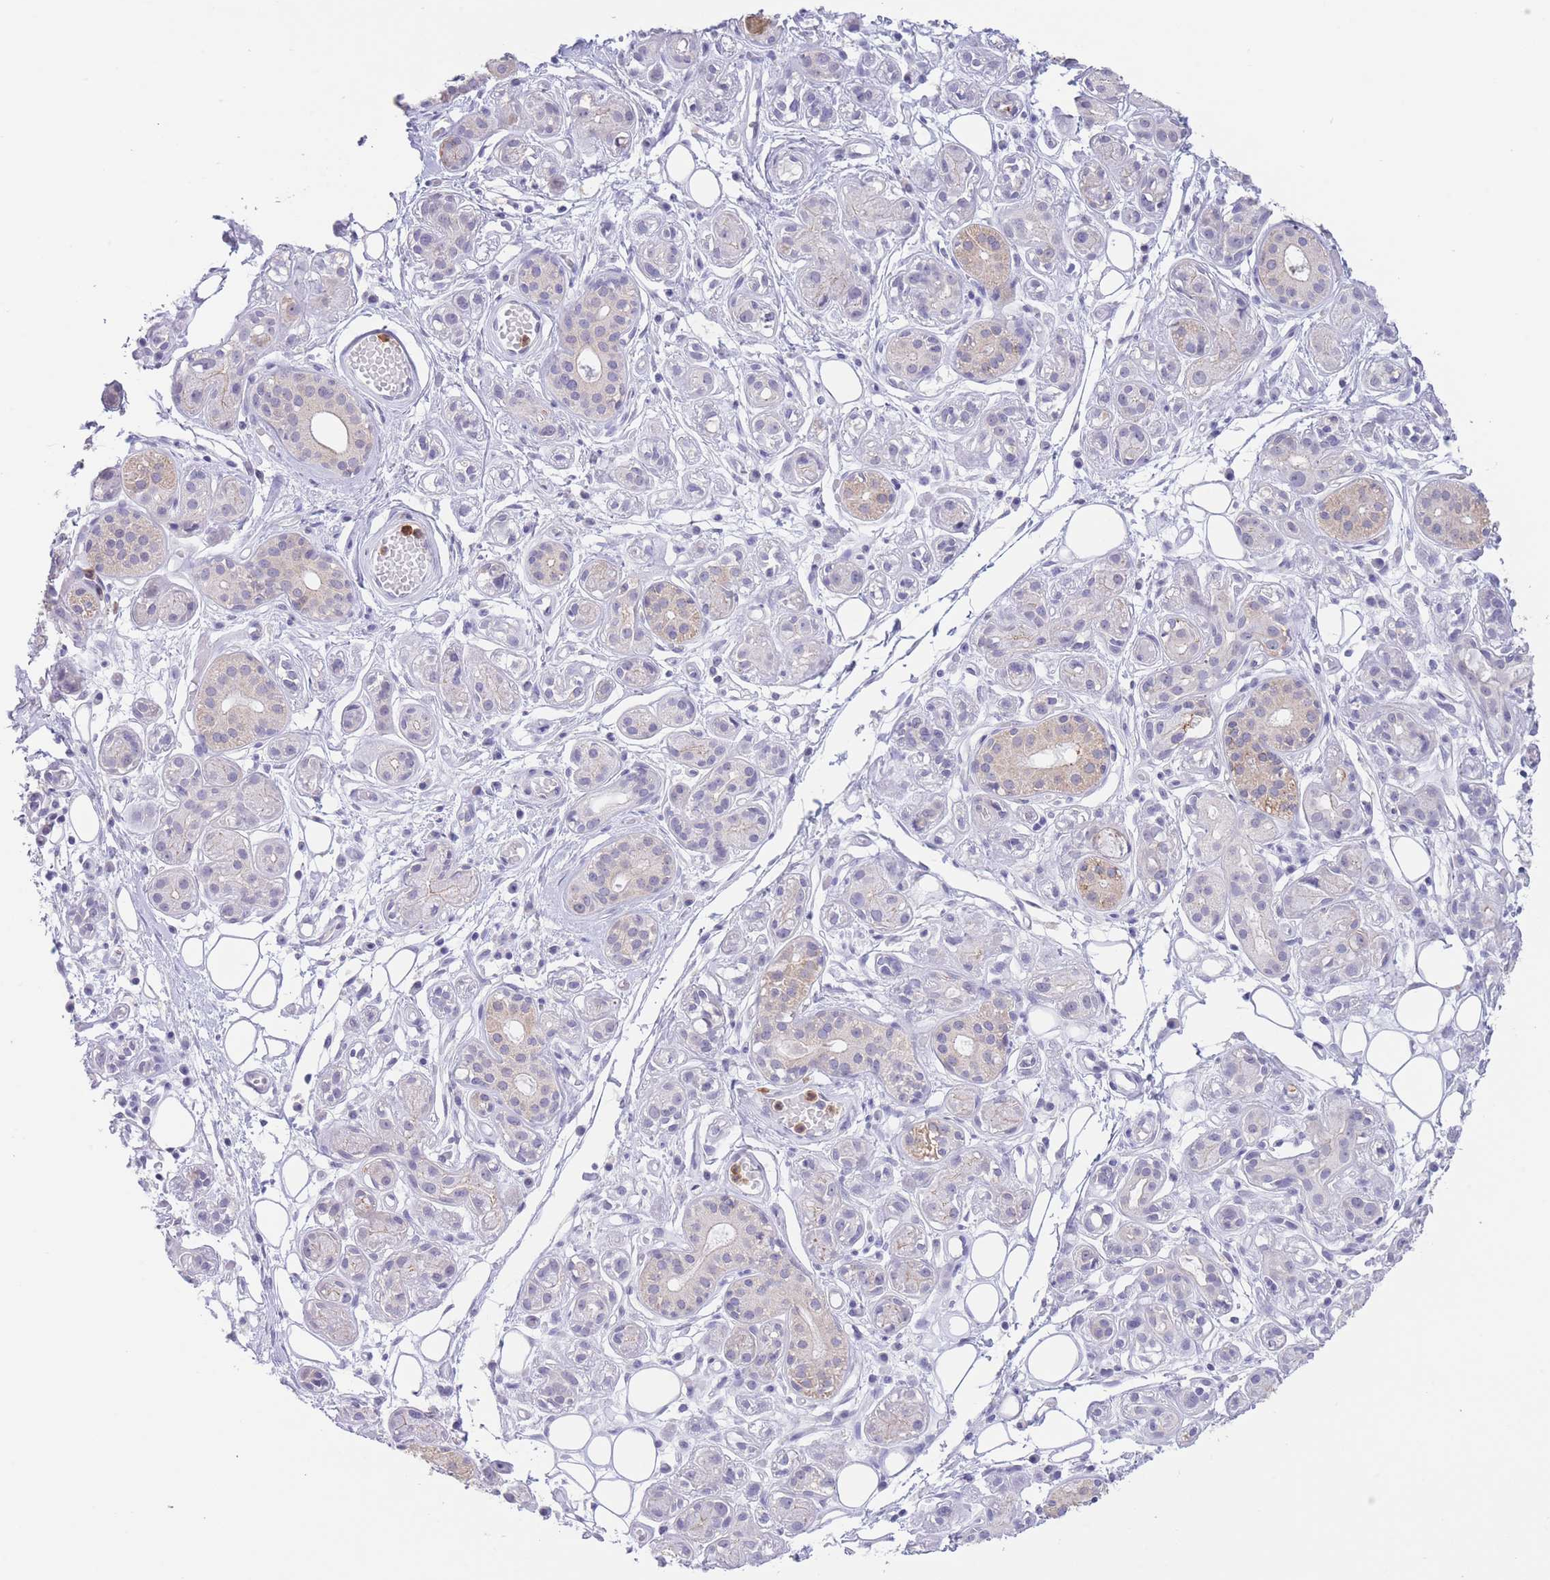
{"staining": {"intensity": "weak", "quantity": "<25%", "location": "cytoplasmic/membranous"}, "tissue": "salivary gland", "cell_type": "Glandular cells", "image_type": "normal", "snomed": [{"axis": "morphology", "description": "Normal tissue, NOS"}, {"axis": "topography", "description": "Salivary gland"}], "caption": "IHC histopathology image of unremarkable salivary gland stained for a protein (brown), which reveals no expression in glandular cells. (IHC, brightfield microscopy, high magnification).", "gene": "LCLAT1", "patient": {"sex": "male", "age": 54}}